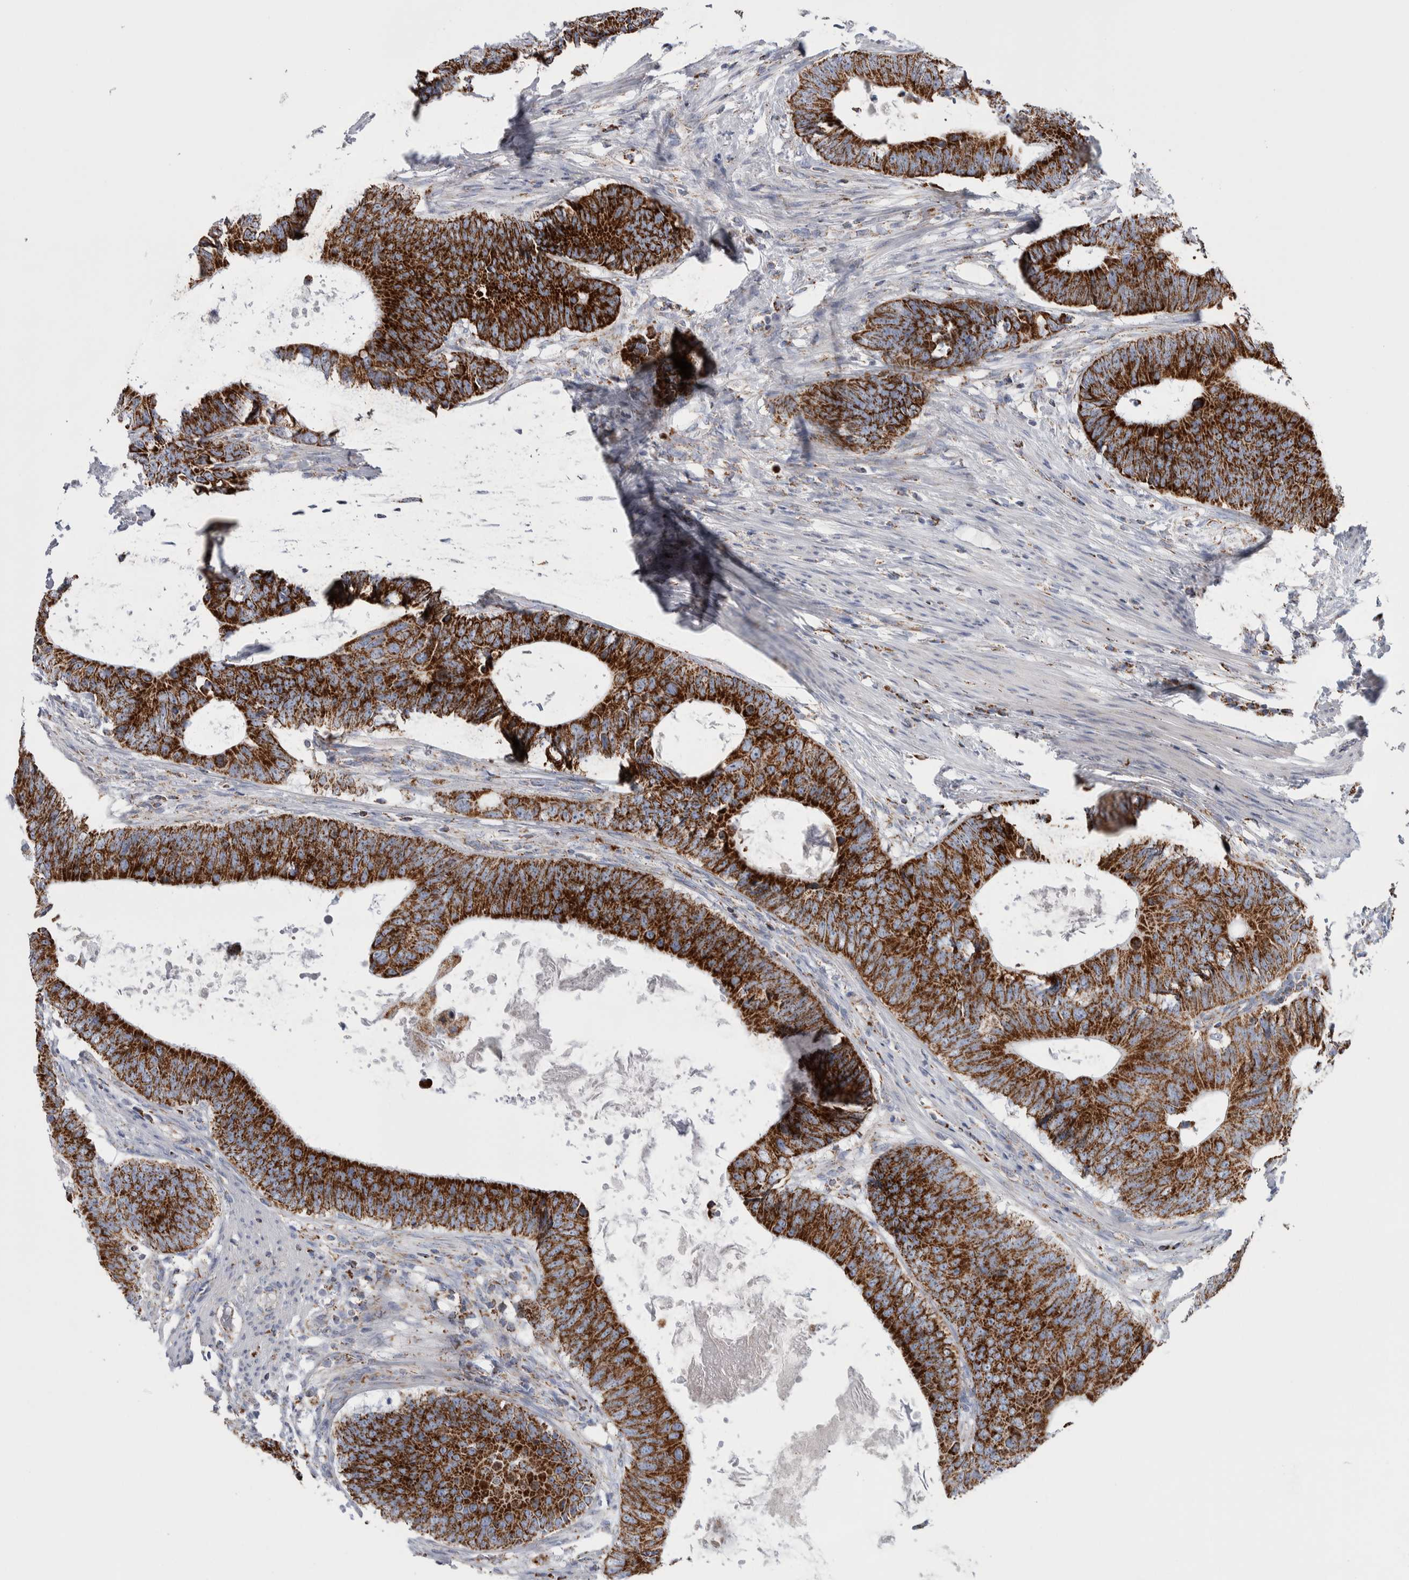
{"staining": {"intensity": "strong", "quantity": ">75%", "location": "cytoplasmic/membranous"}, "tissue": "colorectal cancer", "cell_type": "Tumor cells", "image_type": "cancer", "snomed": [{"axis": "morphology", "description": "Adenocarcinoma, NOS"}, {"axis": "topography", "description": "Colon"}], "caption": "Adenocarcinoma (colorectal) tissue demonstrates strong cytoplasmic/membranous staining in approximately >75% of tumor cells", "gene": "ETFA", "patient": {"sex": "male", "age": 56}}